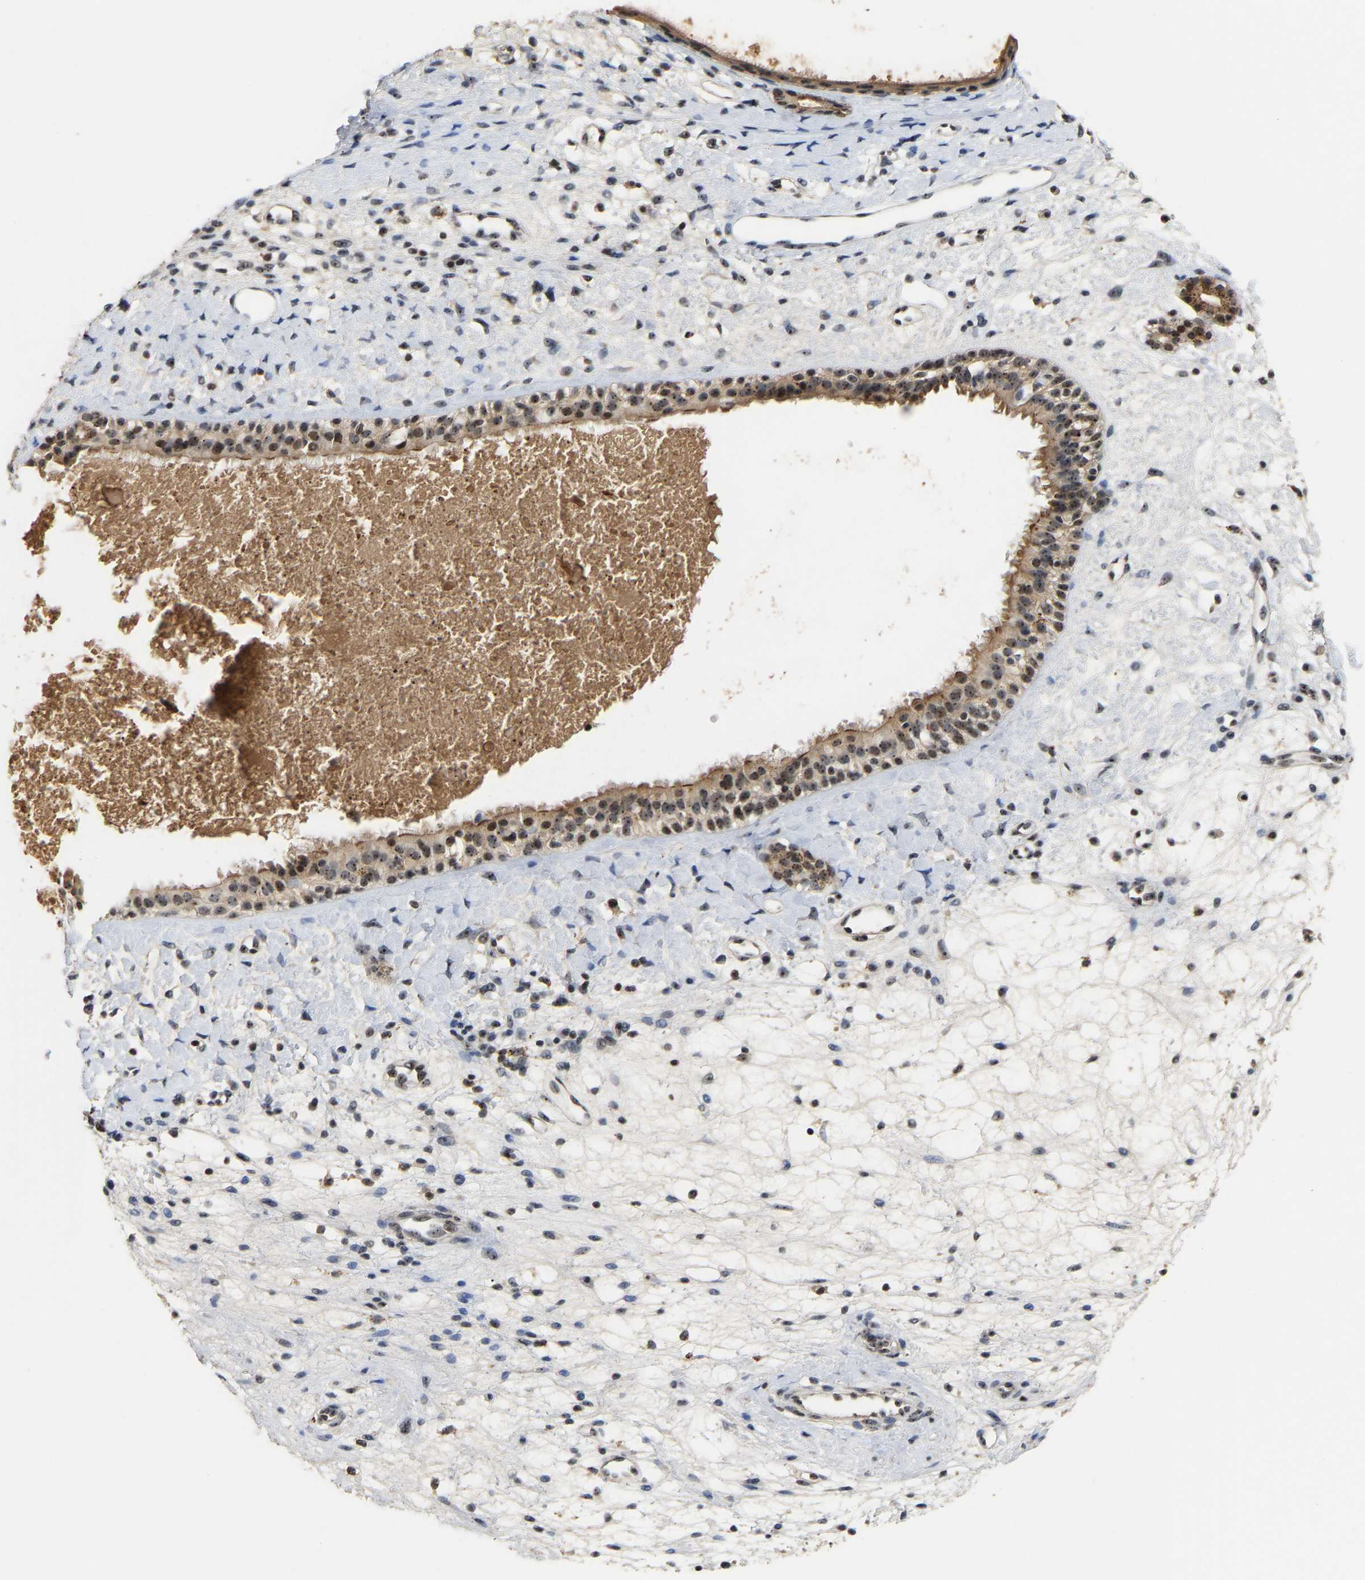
{"staining": {"intensity": "moderate", "quantity": ">75%", "location": "cytoplasmic/membranous,nuclear"}, "tissue": "nasopharynx", "cell_type": "Respiratory epithelial cells", "image_type": "normal", "snomed": [{"axis": "morphology", "description": "Normal tissue, NOS"}, {"axis": "topography", "description": "Nasopharynx"}], "caption": "This is an image of IHC staining of benign nasopharynx, which shows moderate positivity in the cytoplasmic/membranous,nuclear of respiratory epithelial cells.", "gene": "NOP58", "patient": {"sex": "male", "age": 22}}